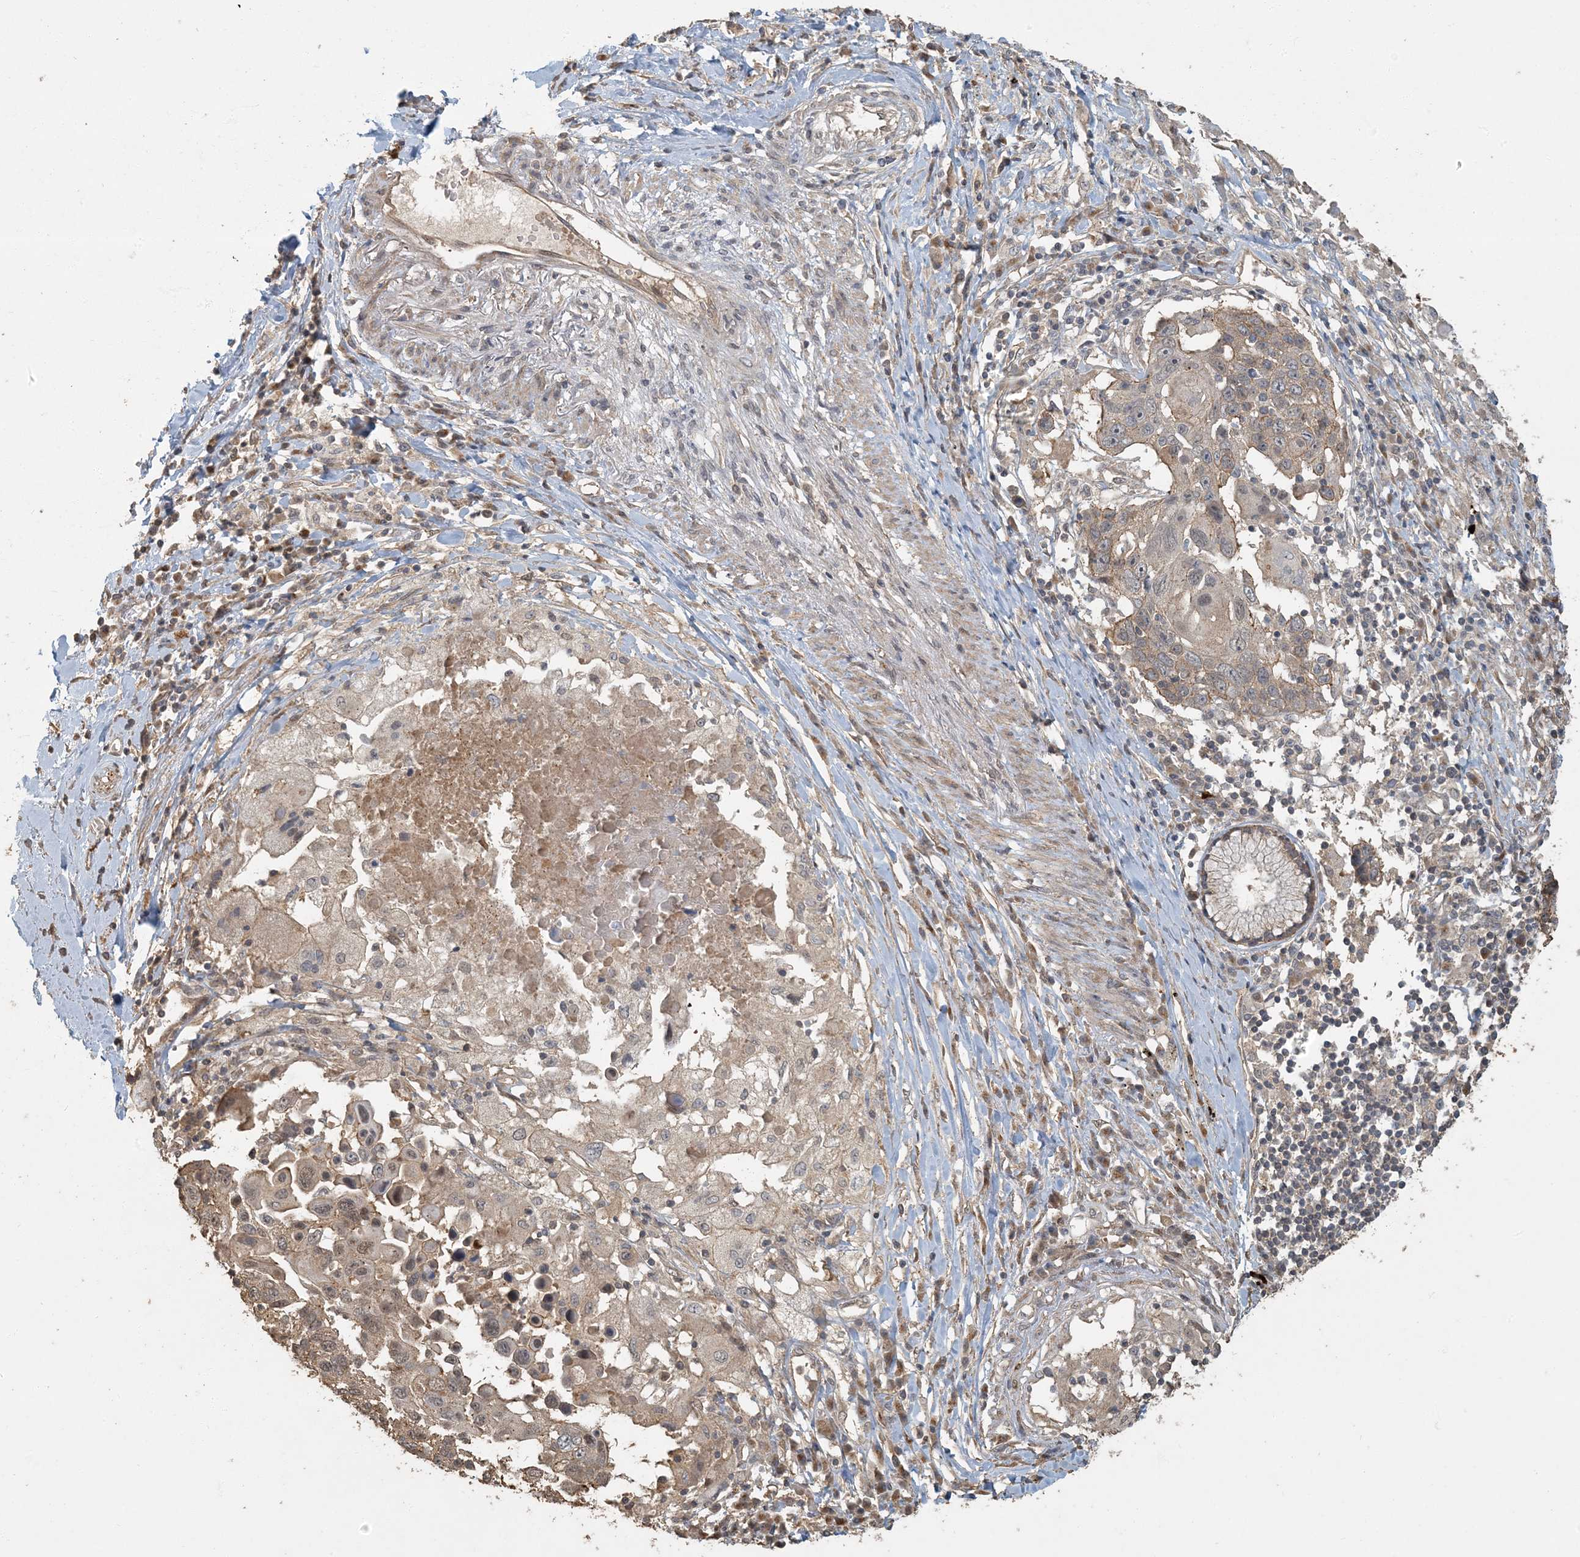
{"staining": {"intensity": "weak", "quantity": "25%-75%", "location": "cytoplasmic/membranous"}, "tissue": "lung cancer", "cell_type": "Tumor cells", "image_type": "cancer", "snomed": [{"axis": "morphology", "description": "Squamous cell carcinoma, NOS"}, {"axis": "topography", "description": "Lung"}], "caption": "Lung cancer tissue demonstrates weak cytoplasmic/membranous positivity in approximately 25%-75% of tumor cells", "gene": "AK9", "patient": {"sex": "male", "age": 66}}